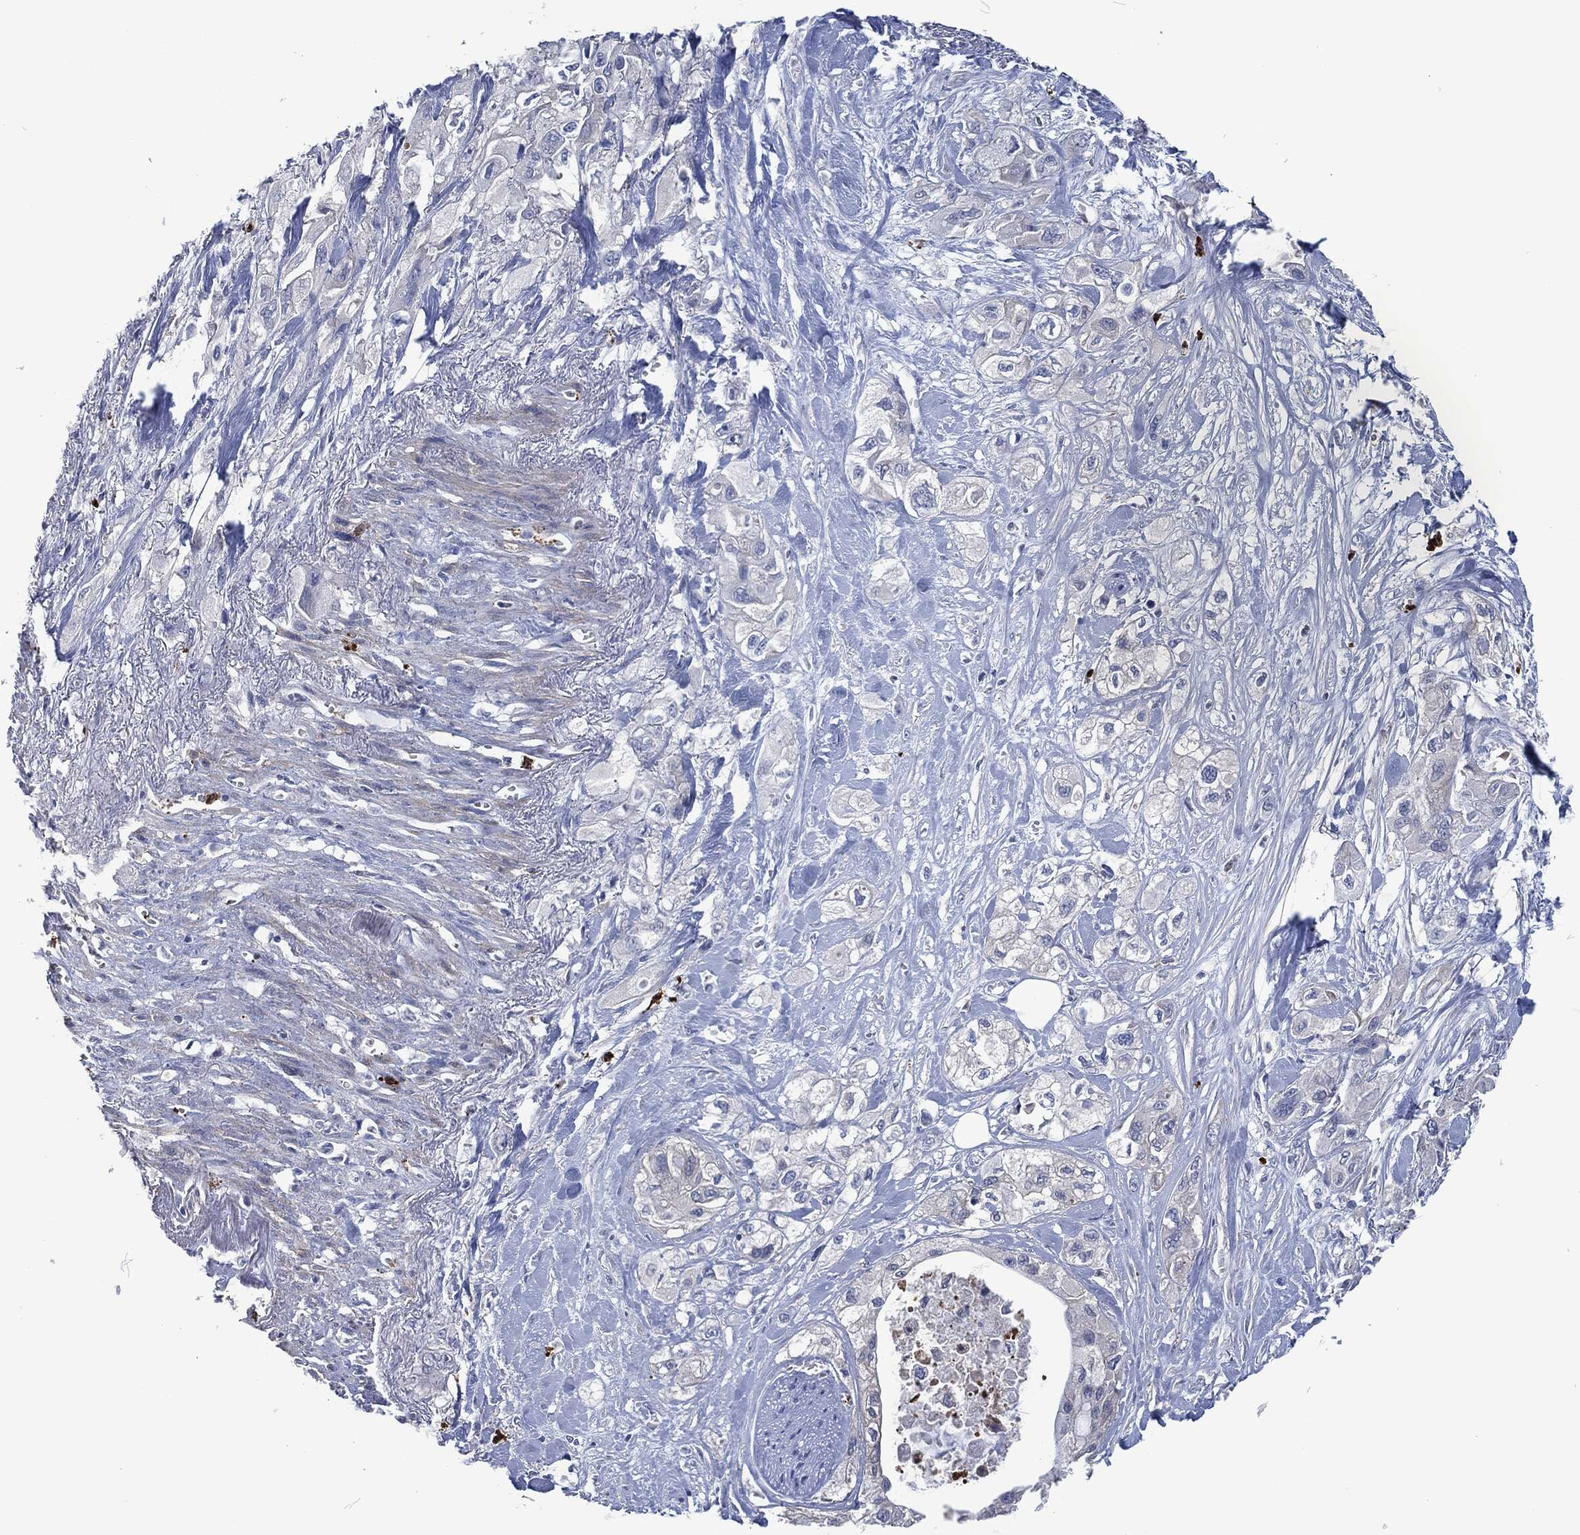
{"staining": {"intensity": "negative", "quantity": "none", "location": "none"}, "tissue": "pancreatic cancer", "cell_type": "Tumor cells", "image_type": "cancer", "snomed": [{"axis": "morphology", "description": "Adenocarcinoma, NOS"}, {"axis": "topography", "description": "Pancreas"}], "caption": "IHC of pancreatic adenocarcinoma exhibits no expression in tumor cells. (DAB immunohistochemistry (IHC), high magnification).", "gene": "MPO", "patient": {"sex": "male", "age": 72}}